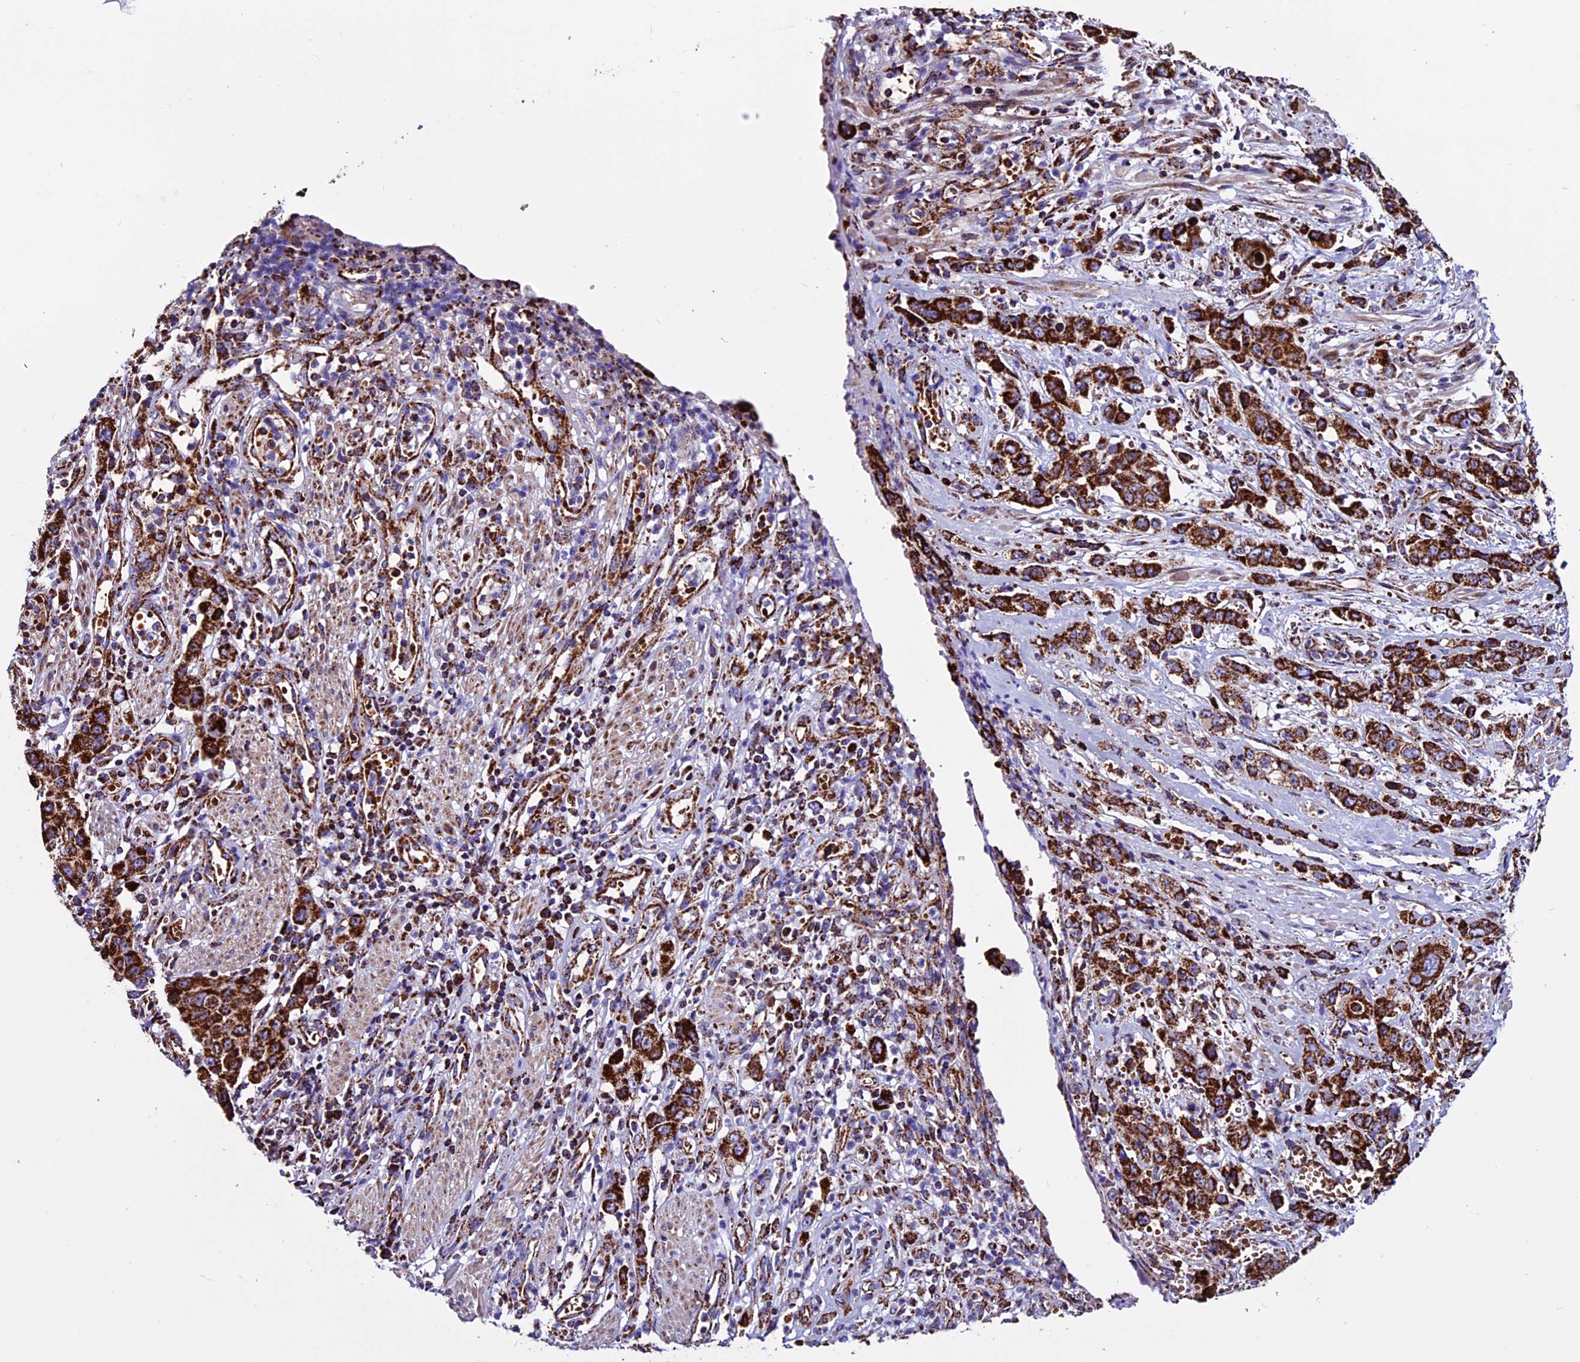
{"staining": {"intensity": "strong", "quantity": ">75%", "location": "cytoplasmic/membranous"}, "tissue": "stomach cancer", "cell_type": "Tumor cells", "image_type": "cancer", "snomed": [{"axis": "morphology", "description": "Adenocarcinoma, NOS"}, {"axis": "topography", "description": "Stomach, upper"}], "caption": "Protein expression analysis of human stomach adenocarcinoma reveals strong cytoplasmic/membranous expression in approximately >75% of tumor cells. Immunohistochemistry stains the protein of interest in brown and the nuclei are stained blue.", "gene": "CX3CL1", "patient": {"sex": "male", "age": 62}}